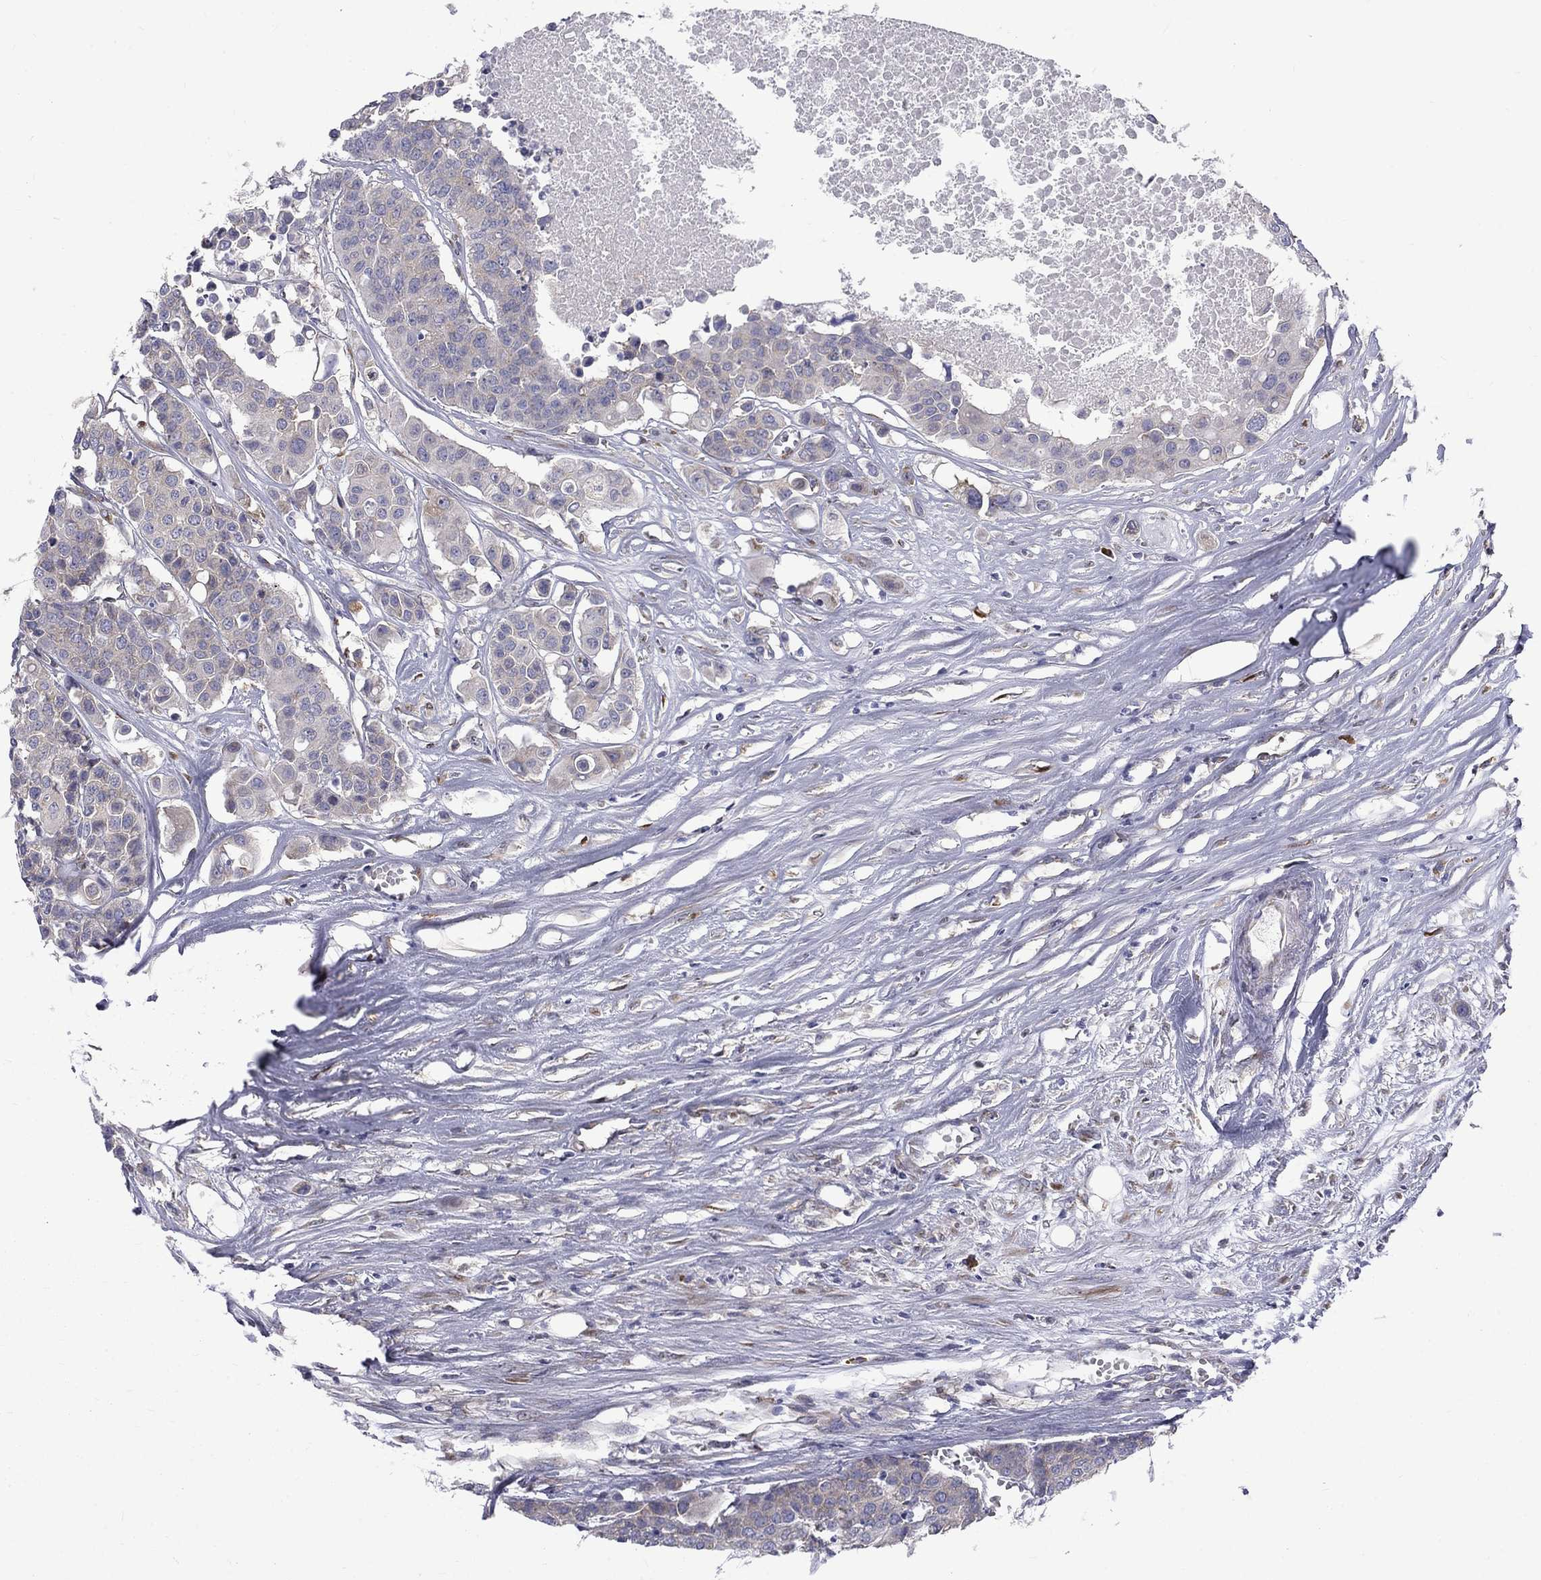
{"staining": {"intensity": "negative", "quantity": "none", "location": "none"}, "tissue": "carcinoid", "cell_type": "Tumor cells", "image_type": "cancer", "snomed": [{"axis": "morphology", "description": "Carcinoid, malignant, NOS"}, {"axis": "topography", "description": "Colon"}], "caption": "Tumor cells are negative for brown protein staining in carcinoid.", "gene": "PABPC4", "patient": {"sex": "male", "age": 81}}